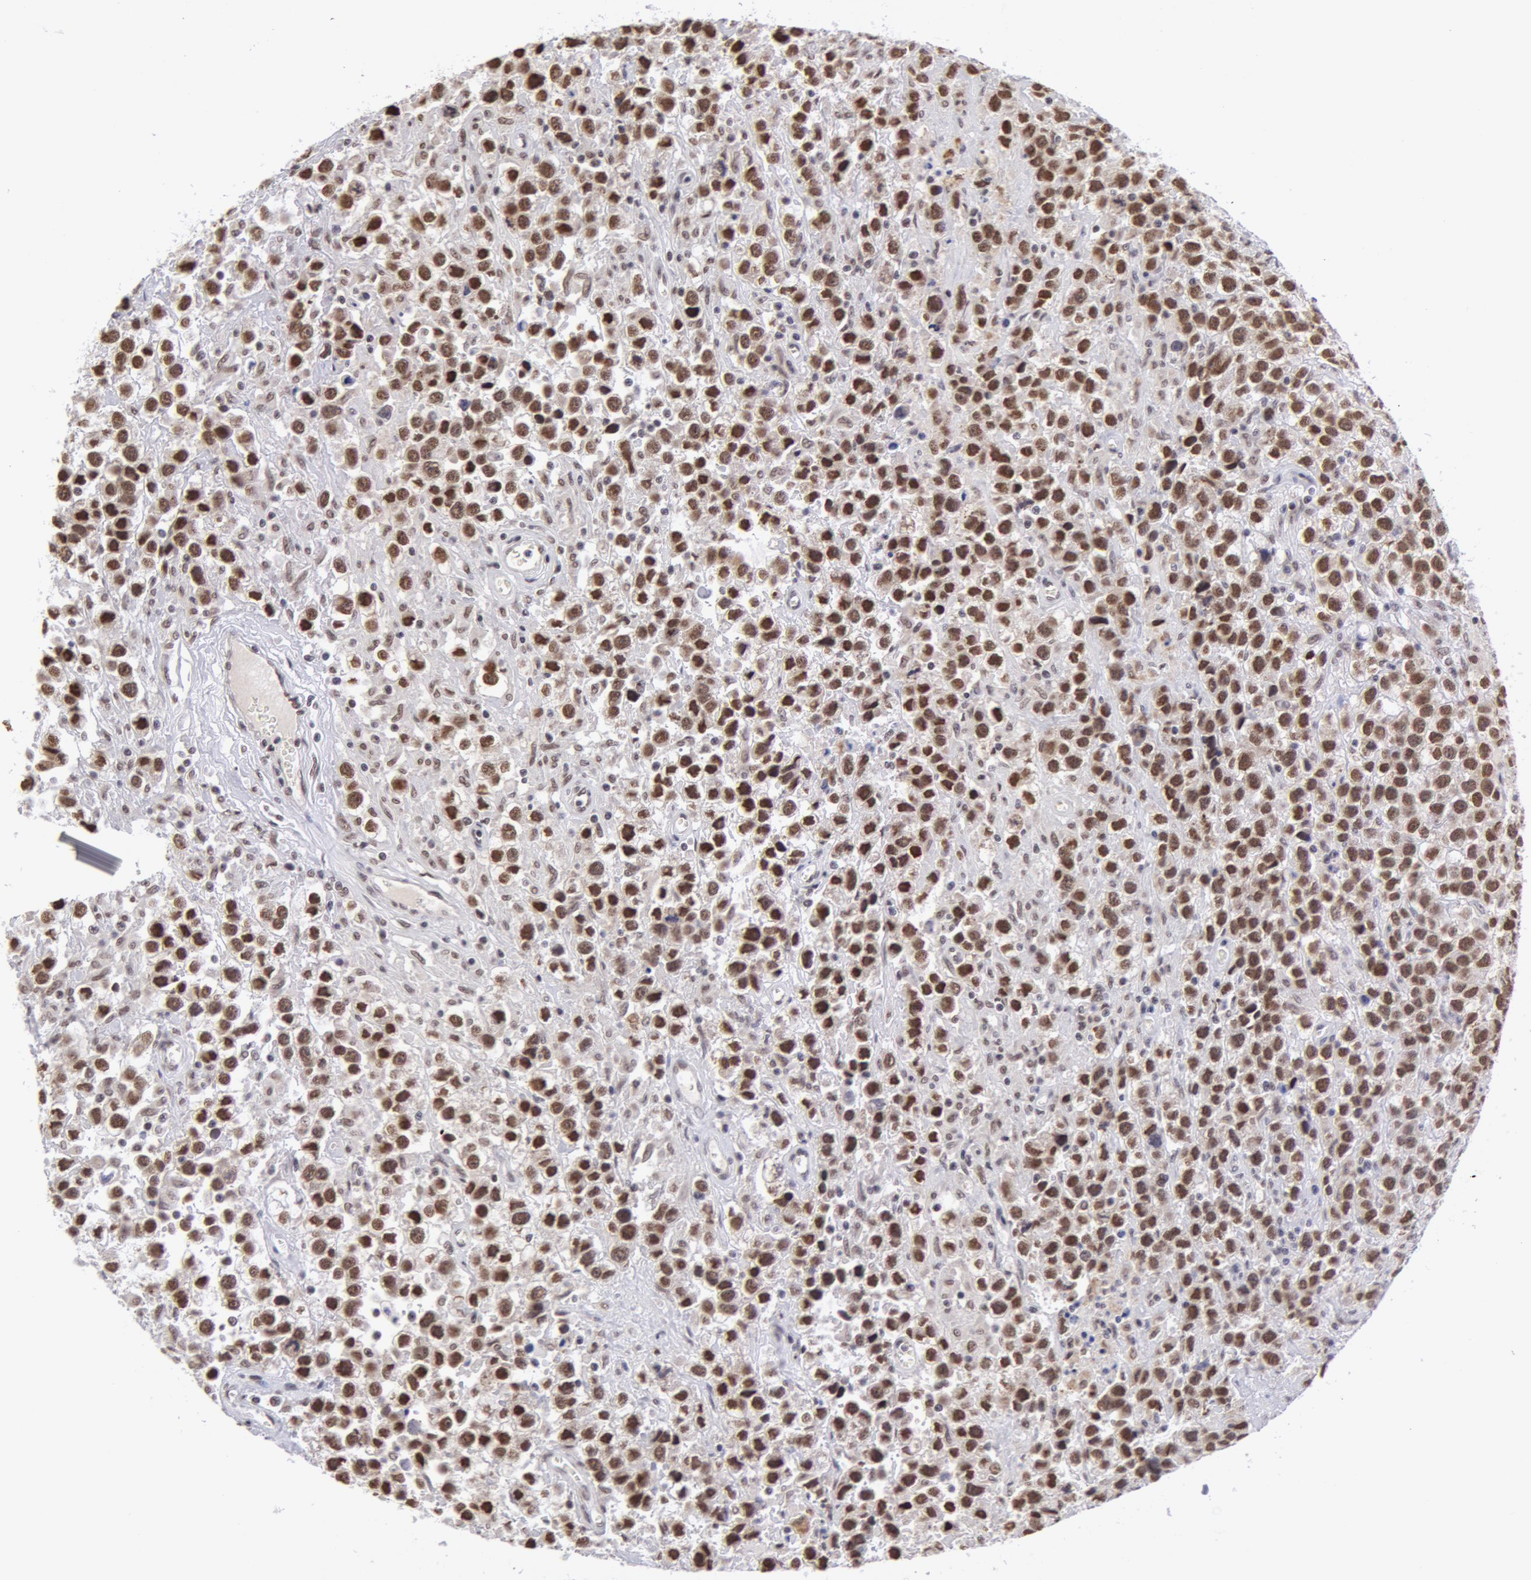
{"staining": {"intensity": "moderate", "quantity": "25%-75%", "location": "nuclear"}, "tissue": "testis cancer", "cell_type": "Tumor cells", "image_type": "cancer", "snomed": [{"axis": "morphology", "description": "Seminoma, NOS"}, {"axis": "topography", "description": "Testis"}], "caption": "A medium amount of moderate nuclear positivity is appreciated in about 25%-75% of tumor cells in testis seminoma tissue. (DAB (3,3'-diaminobenzidine) = brown stain, brightfield microscopy at high magnification).", "gene": "VRTN", "patient": {"sex": "male", "age": 43}}